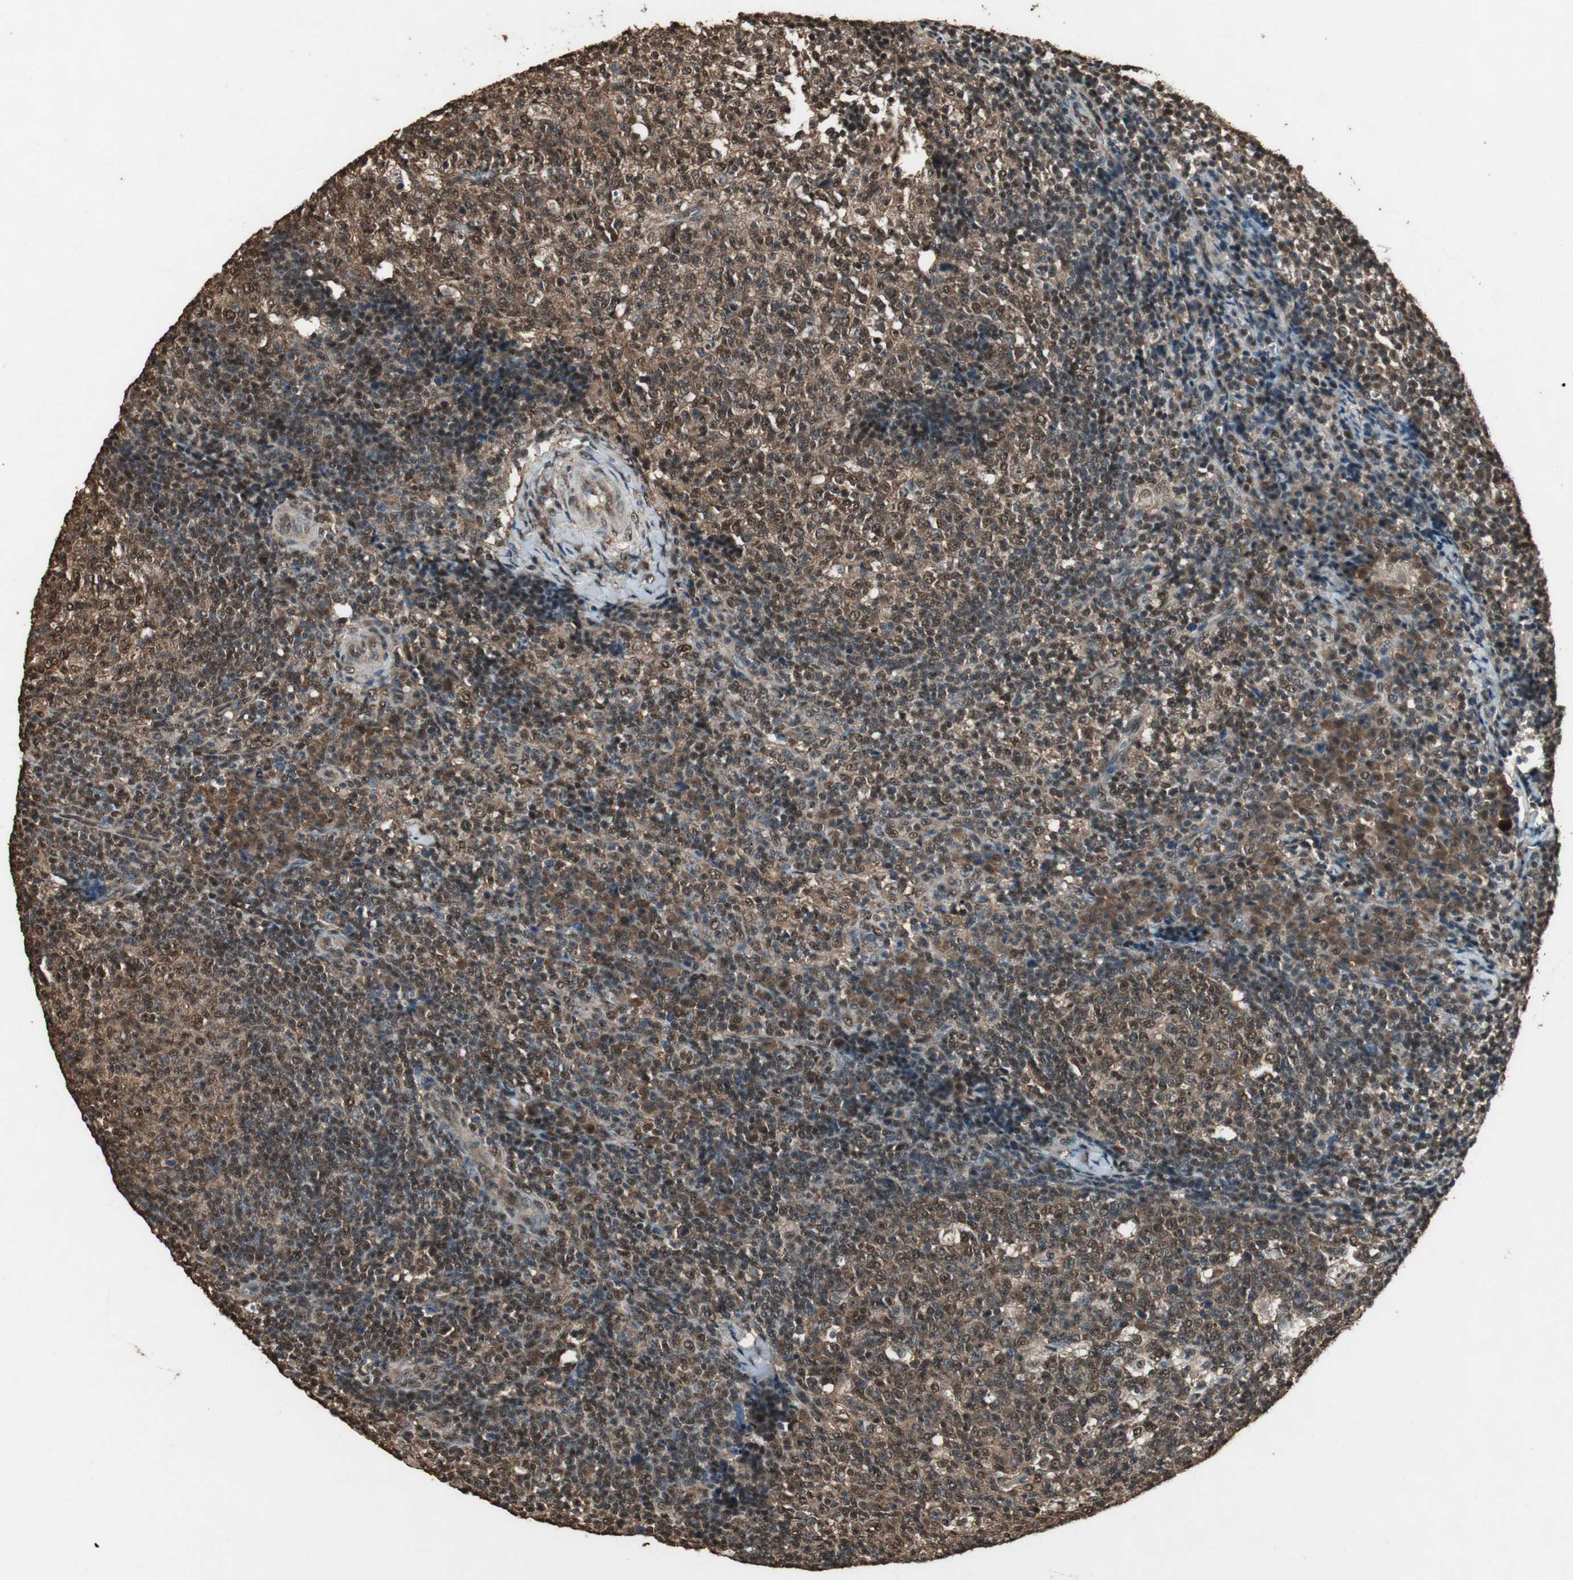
{"staining": {"intensity": "strong", "quantity": ">75%", "location": "cytoplasmic/membranous,nuclear"}, "tissue": "lymph node", "cell_type": "Germinal center cells", "image_type": "normal", "snomed": [{"axis": "morphology", "description": "Normal tissue, NOS"}, {"axis": "morphology", "description": "Inflammation, NOS"}, {"axis": "topography", "description": "Lymph node"}], "caption": "An image of lymph node stained for a protein displays strong cytoplasmic/membranous,nuclear brown staining in germinal center cells. (Stains: DAB (3,3'-diaminobenzidine) in brown, nuclei in blue, Microscopy: brightfield microscopy at high magnification).", "gene": "PPP1R13B", "patient": {"sex": "male", "age": 55}}